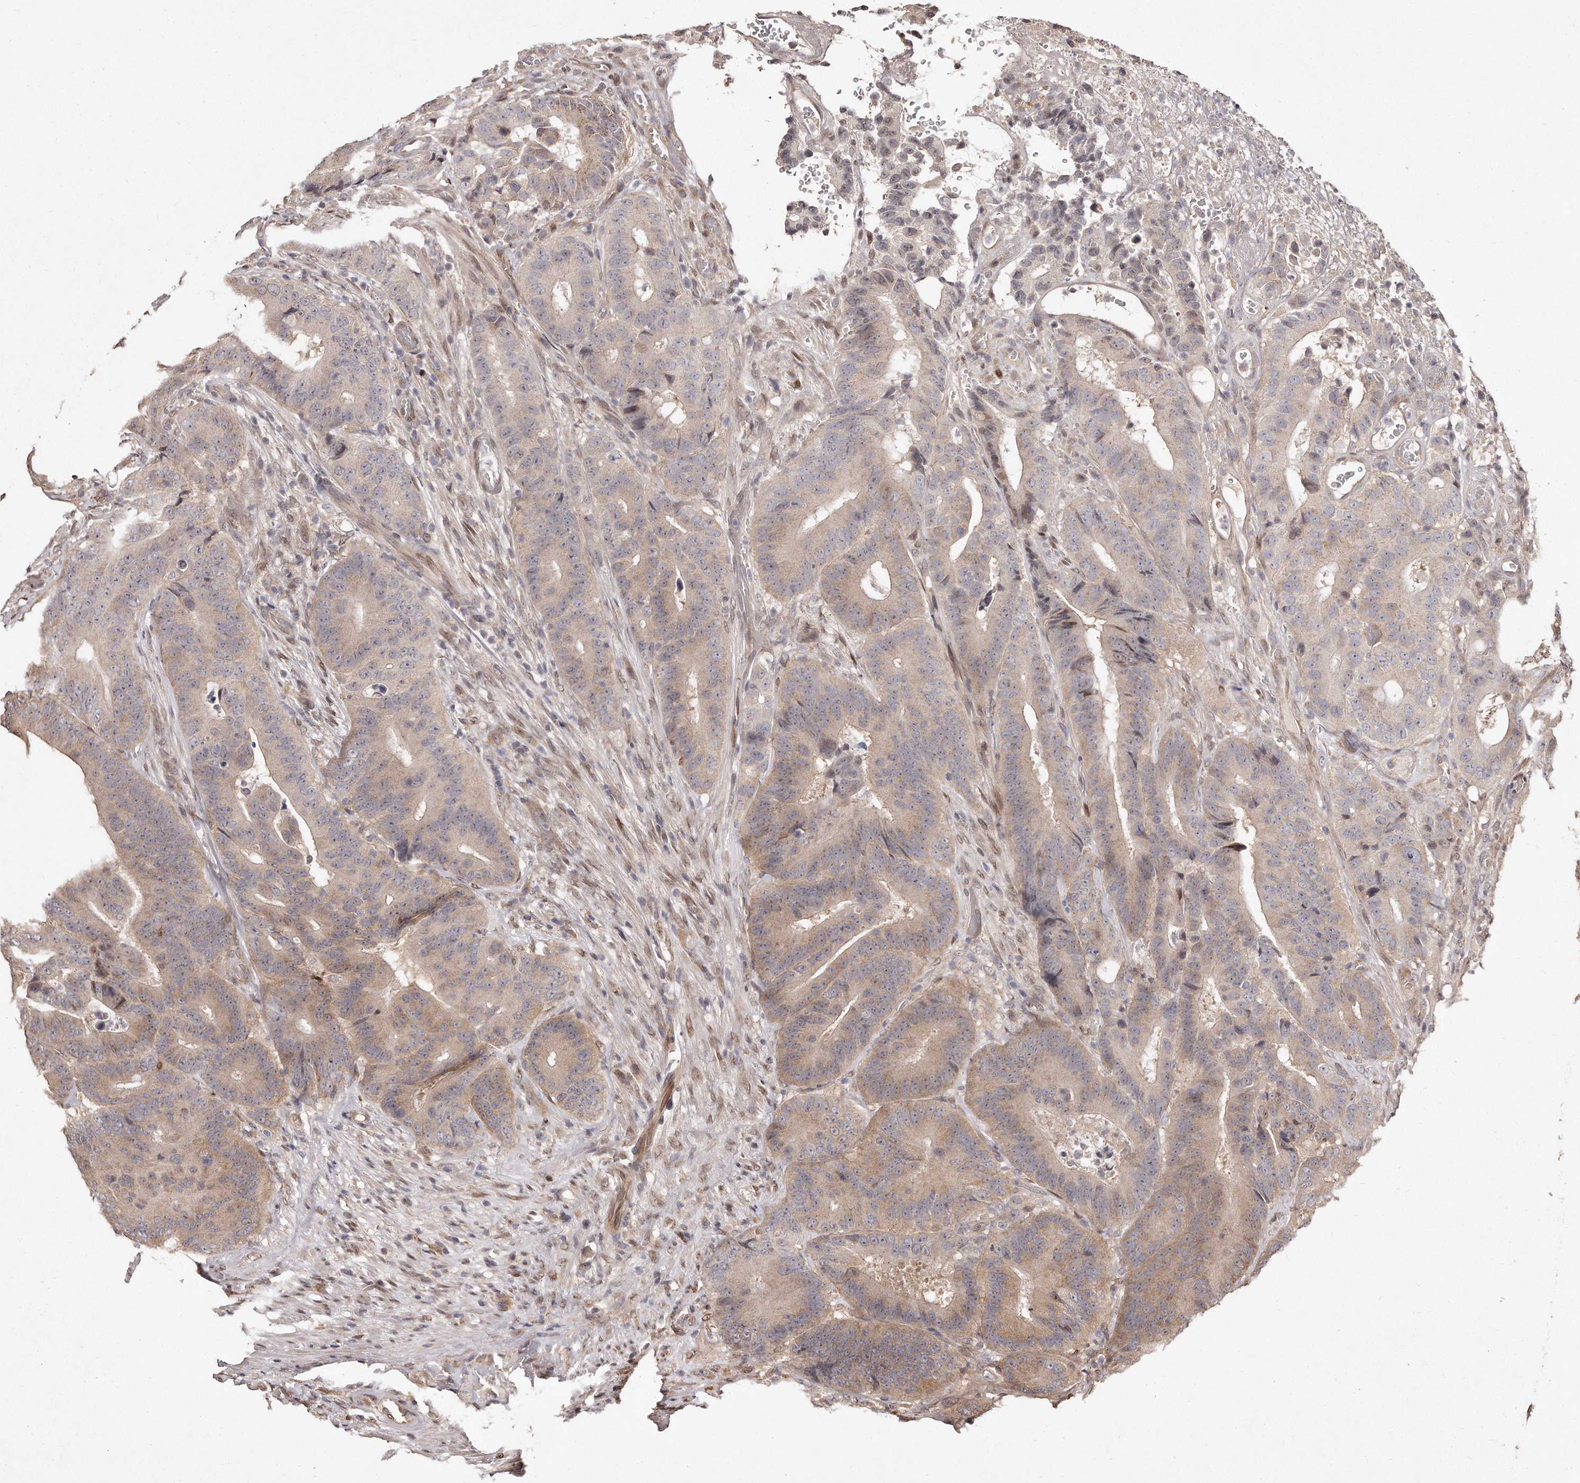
{"staining": {"intensity": "weak", "quantity": "25%-75%", "location": "cytoplasmic/membranous"}, "tissue": "colorectal cancer", "cell_type": "Tumor cells", "image_type": "cancer", "snomed": [{"axis": "morphology", "description": "Adenocarcinoma, NOS"}, {"axis": "topography", "description": "Colon"}], "caption": "IHC (DAB) staining of human colorectal cancer (adenocarcinoma) demonstrates weak cytoplasmic/membranous protein expression in approximately 25%-75% of tumor cells. The protein of interest is stained brown, and the nuclei are stained in blue (DAB IHC with brightfield microscopy, high magnification).", "gene": "HASPIN", "patient": {"sex": "male", "age": 83}}